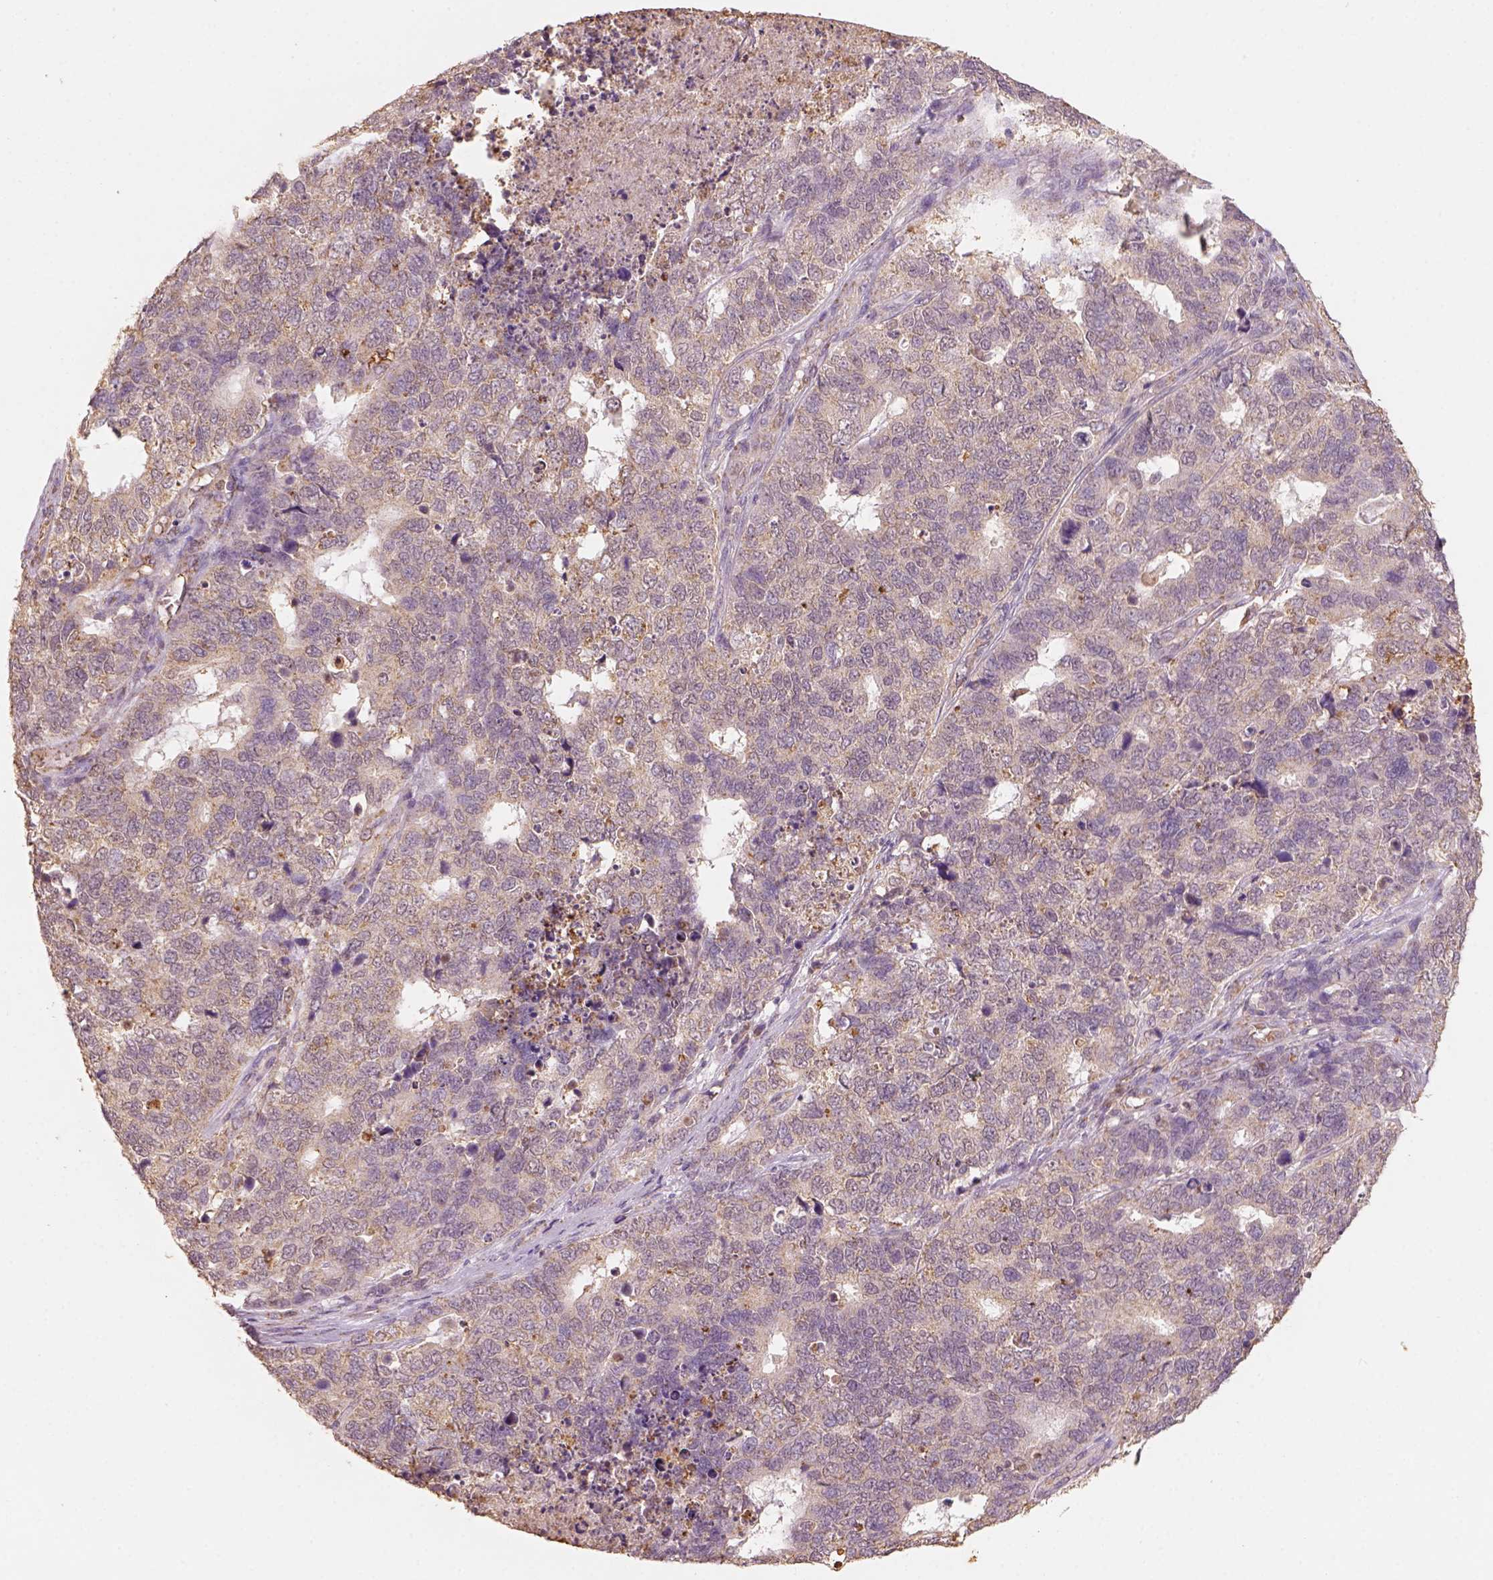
{"staining": {"intensity": "weak", "quantity": "25%-75%", "location": "cytoplasmic/membranous"}, "tissue": "cervical cancer", "cell_type": "Tumor cells", "image_type": "cancer", "snomed": [{"axis": "morphology", "description": "Squamous cell carcinoma, NOS"}, {"axis": "topography", "description": "Cervix"}], "caption": "The photomicrograph displays staining of cervical squamous cell carcinoma, revealing weak cytoplasmic/membranous protein expression (brown color) within tumor cells.", "gene": "AP2B1", "patient": {"sex": "female", "age": 63}}